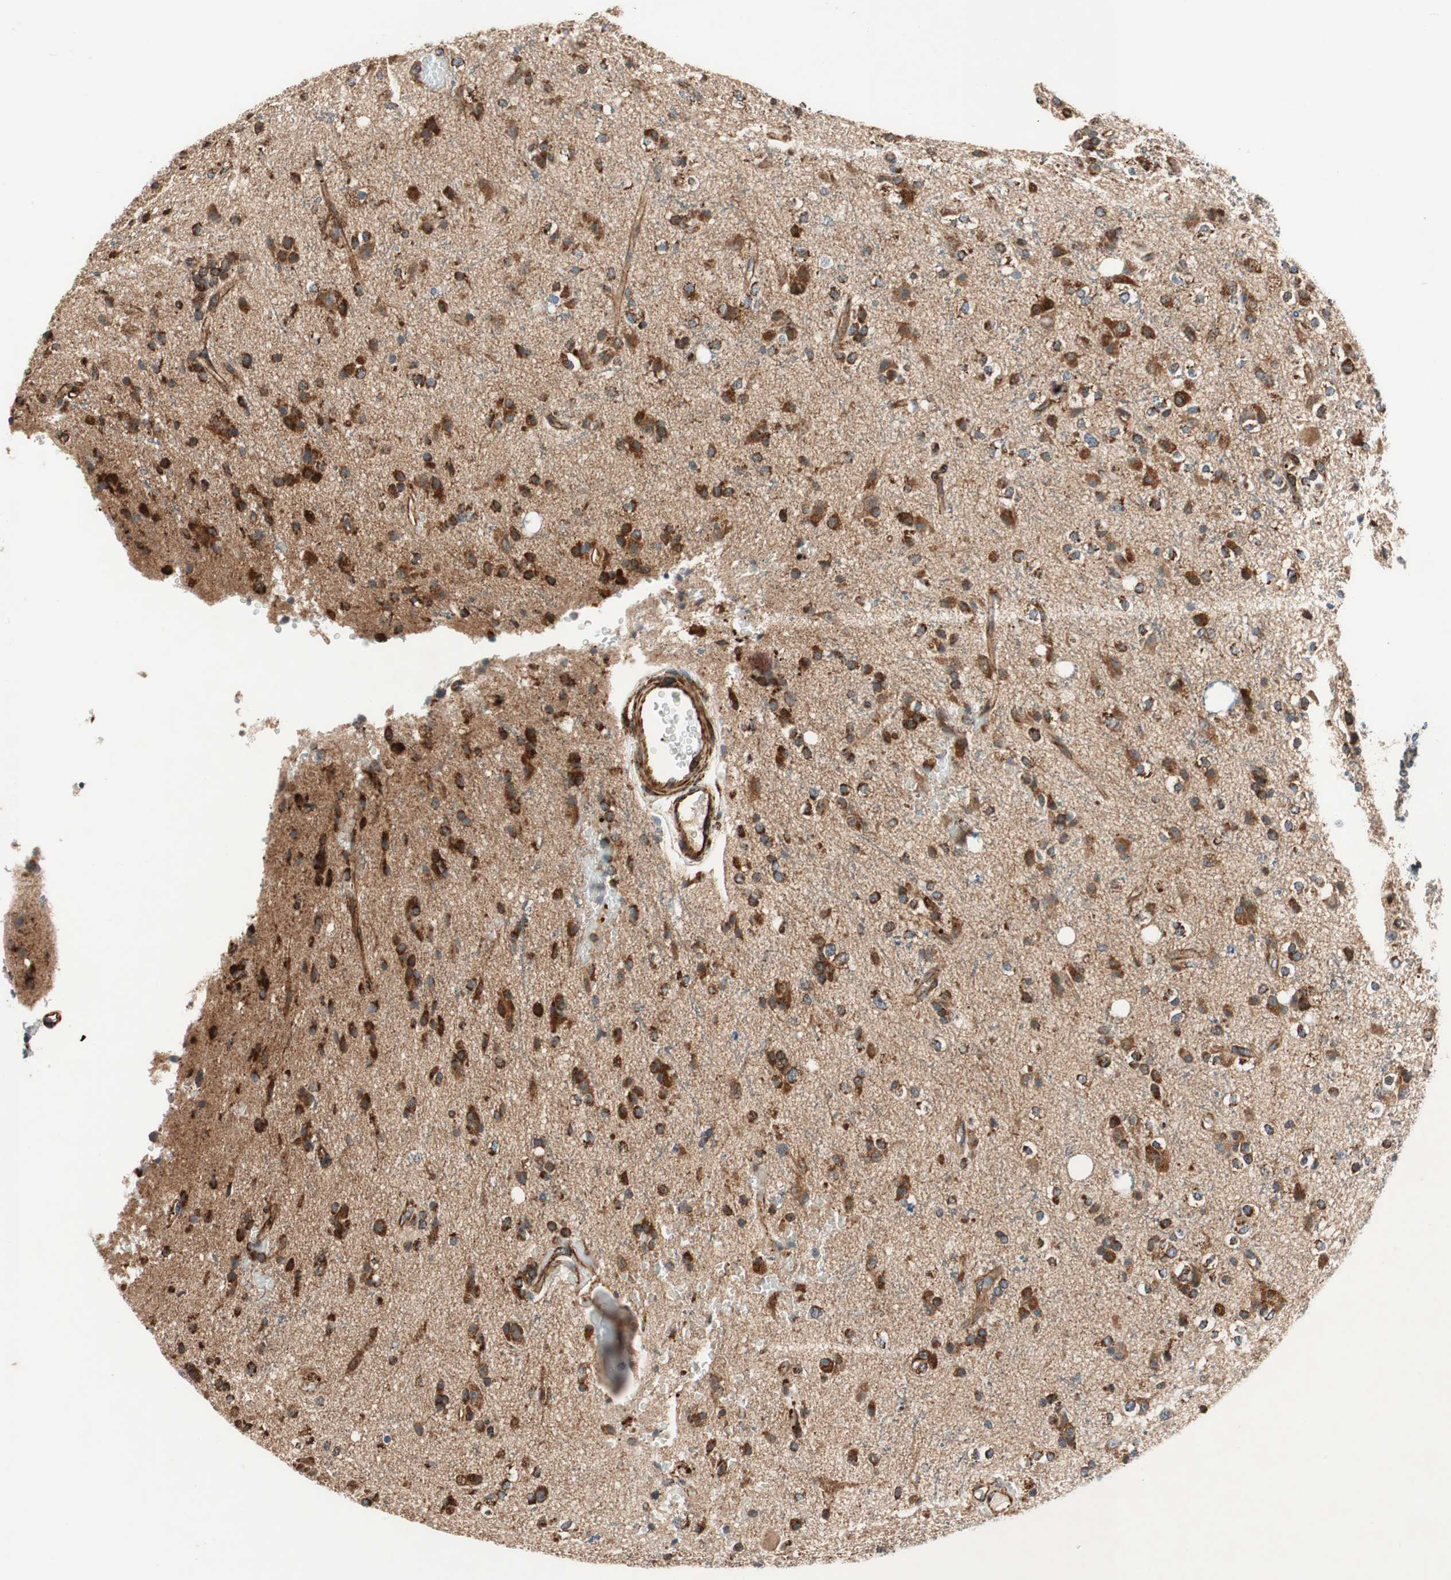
{"staining": {"intensity": "strong", "quantity": ">75%", "location": "cytoplasmic/membranous"}, "tissue": "glioma", "cell_type": "Tumor cells", "image_type": "cancer", "snomed": [{"axis": "morphology", "description": "Glioma, malignant, High grade"}, {"axis": "topography", "description": "Brain"}], "caption": "The immunohistochemical stain labels strong cytoplasmic/membranous staining in tumor cells of glioma tissue. The staining was performed using DAB (3,3'-diaminobenzidine) to visualize the protein expression in brown, while the nuclei were stained in blue with hematoxylin (Magnification: 20x).", "gene": "AKAP1", "patient": {"sex": "male", "age": 47}}